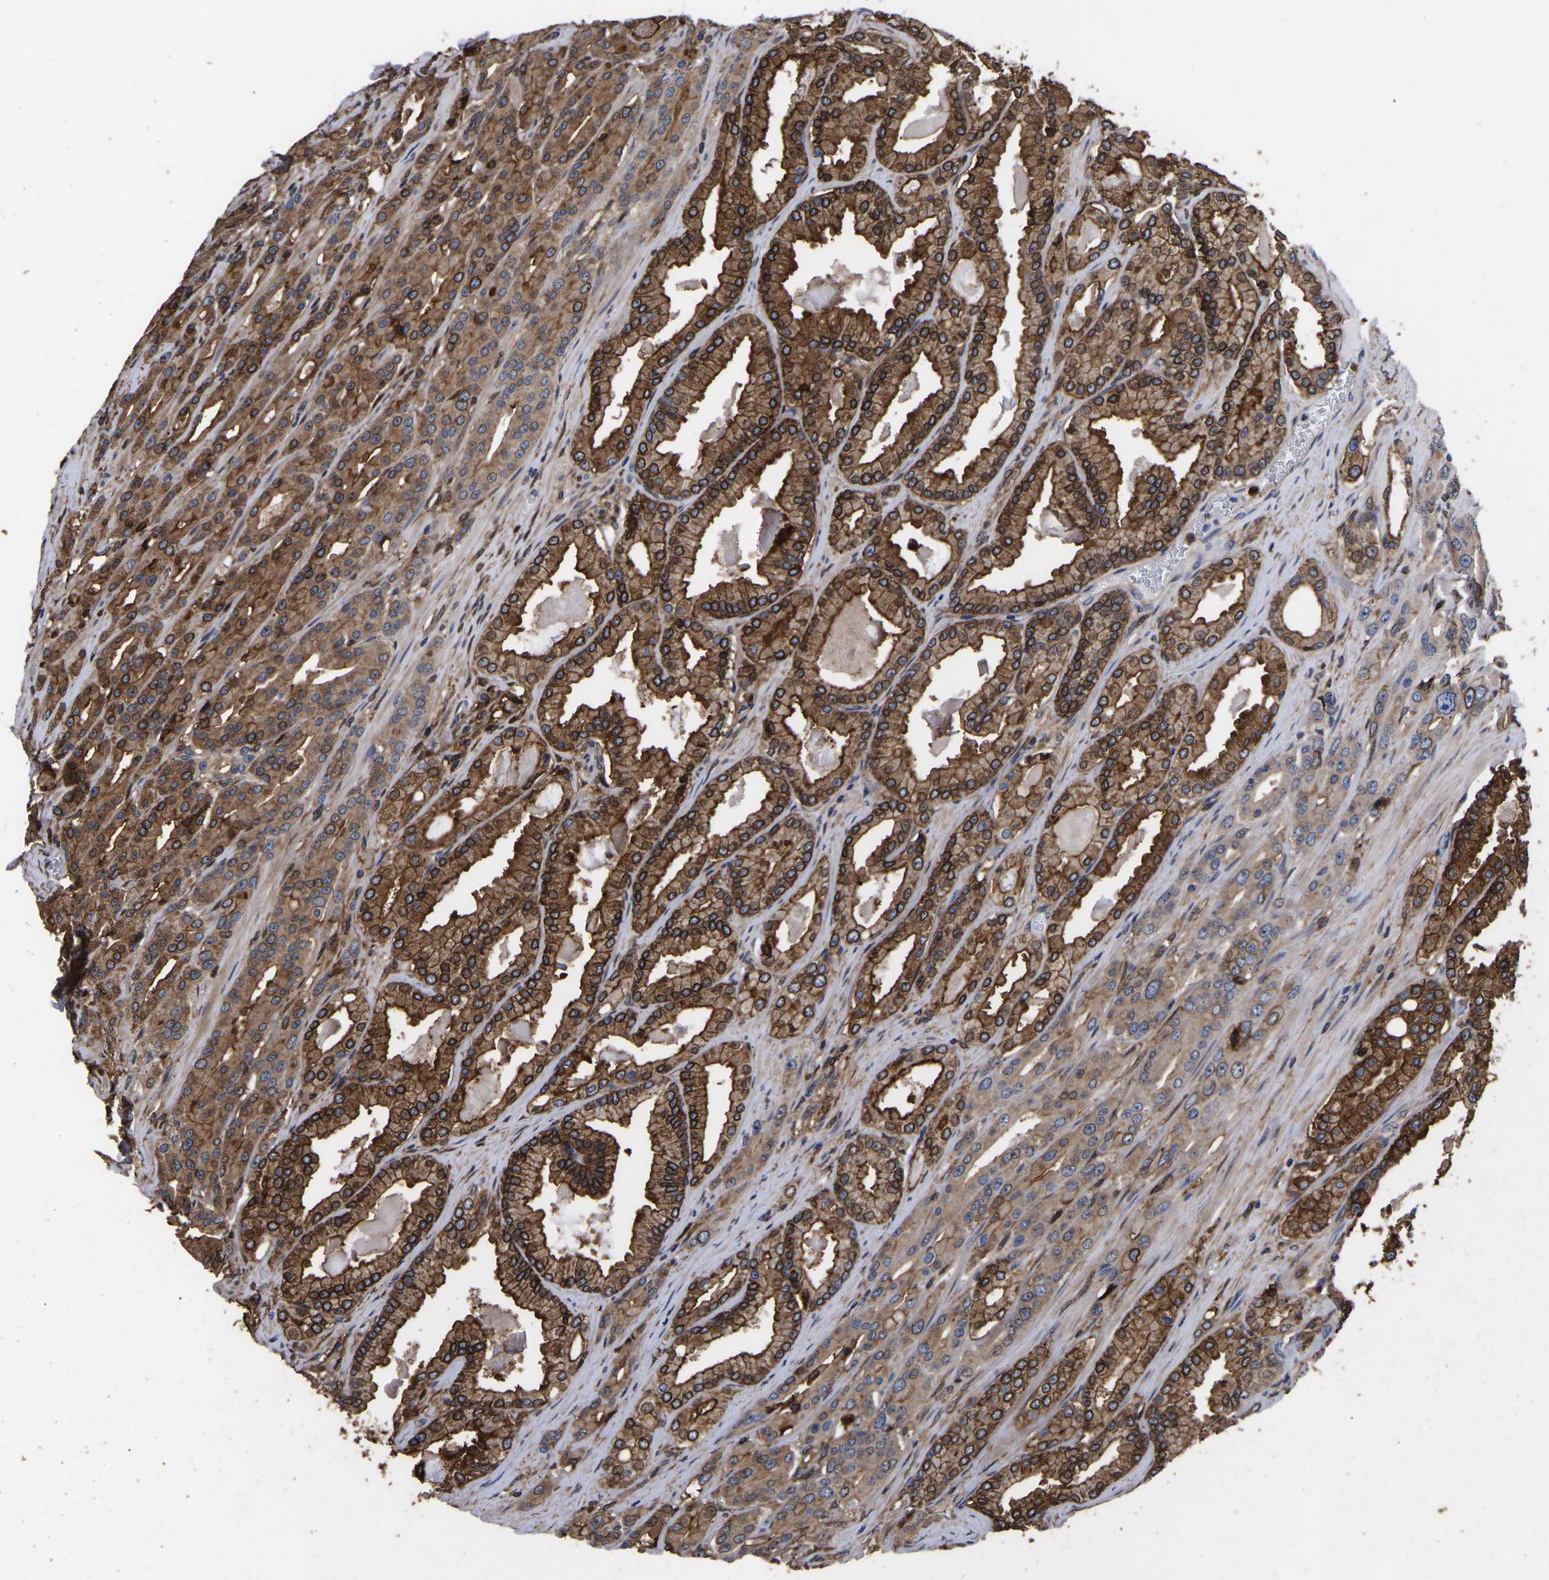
{"staining": {"intensity": "moderate", "quantity": "<25%", "location": "cytoplasmic/membranous,nuclear"}, "tissue": "prostate cancer", "cell_type": "Tumor cells", "image_type": "cancer", "snomed": [{"axis": "morphology", "description": "Adenocarcinoma, High grade"}, {"axis": "topography", "description": "Prostate"}], "caption": "Protein expression analysis of prostate cancer (high-grade adenocarcinoma) shows moderate cytoplasmic/membranous and nuclear staining in about <25% of tumor cells.", "gene": "LIF", "patient": {"sex": "male", "age": 71}}